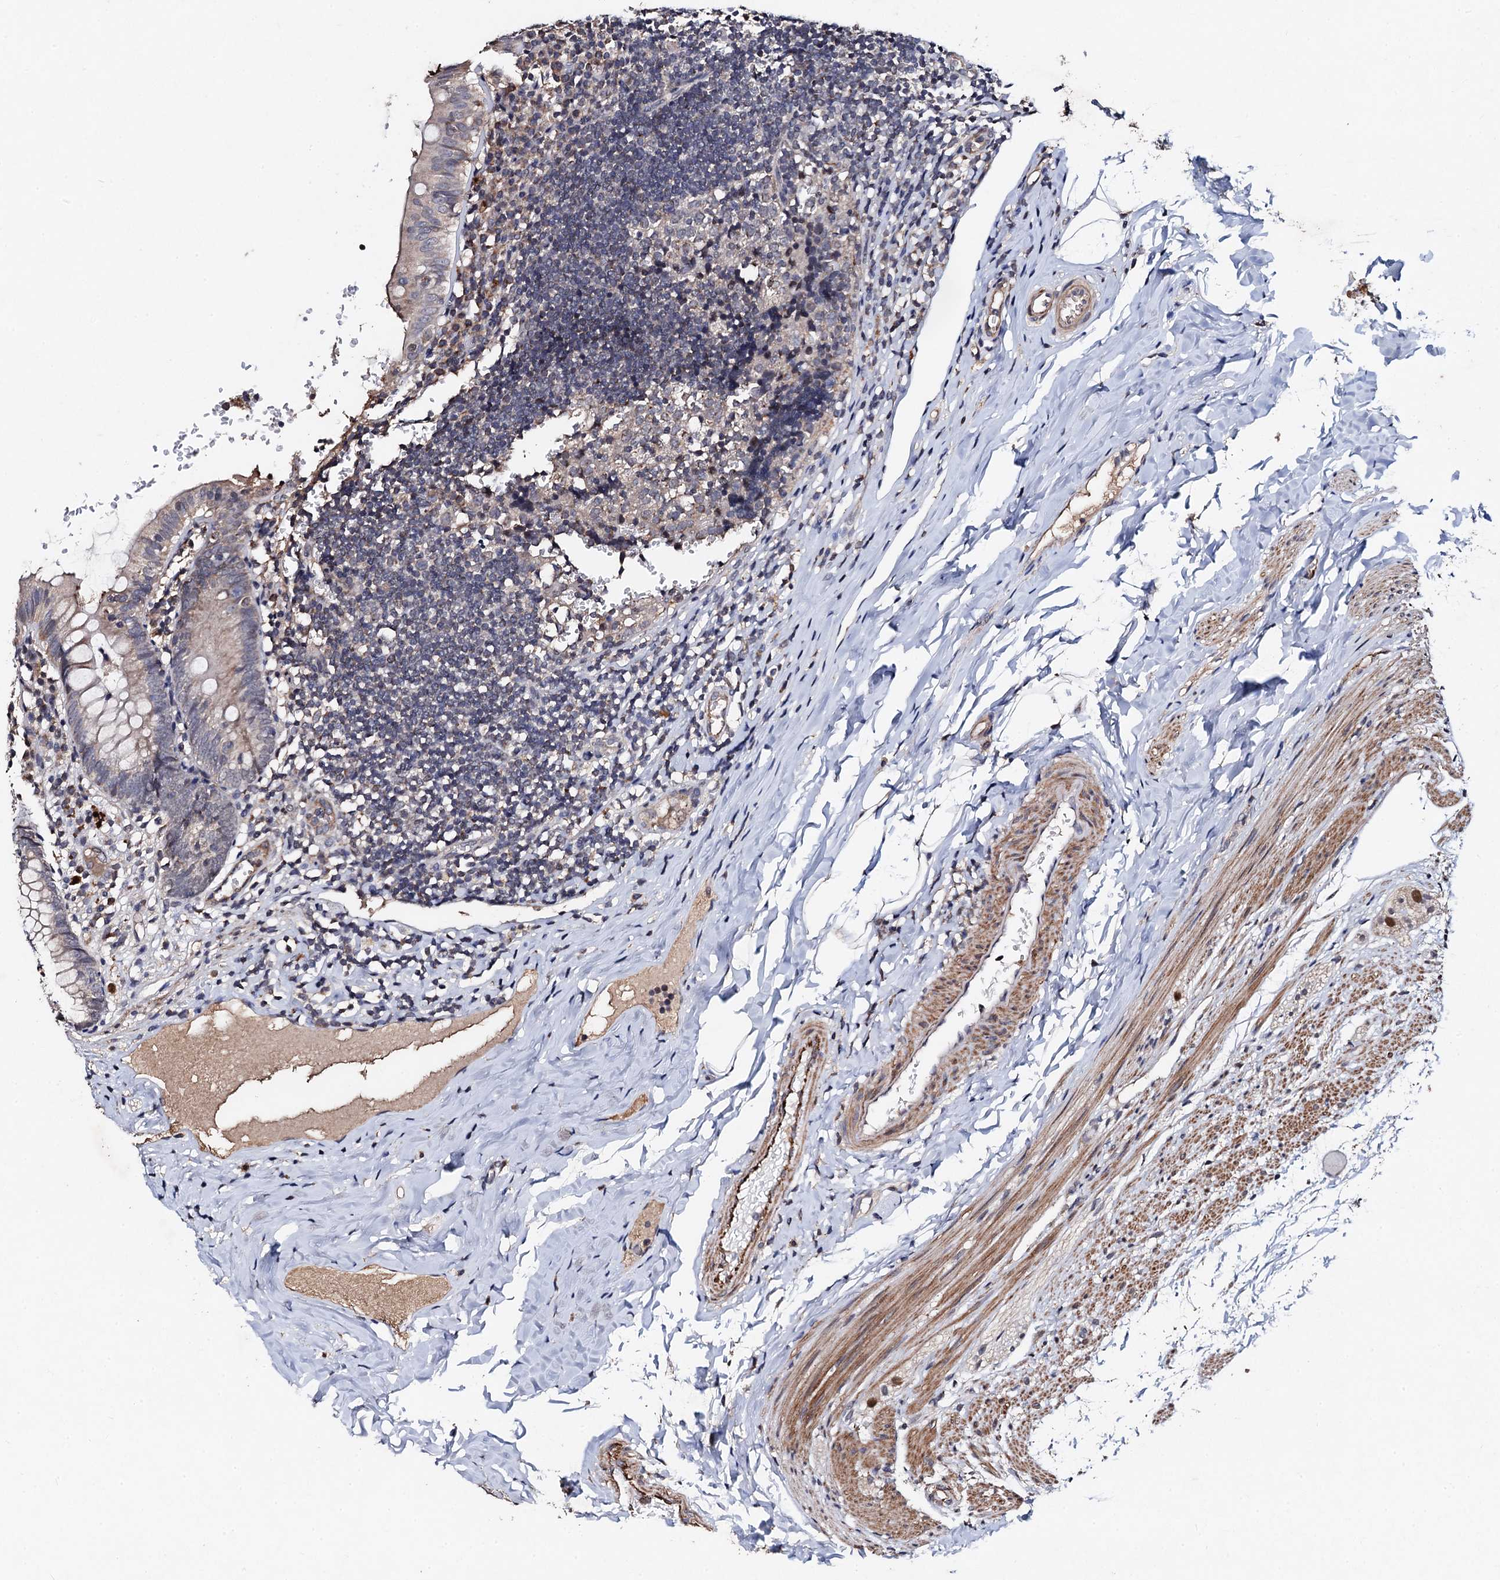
{"staining": {"intensity": "weak", "quantity": "25%-75%", "location": "cytoplasmic/membranous"}, "tissue": "appendix", "cell_type": "Glandular cells", "image_type": "normal", "snomed": [{"axis": "morphology", "description": "Normal tissue, NOS"}, {"axis": "topography", "description": "Appendix"}], "caption": "Protein staining of normal appendix demonstrates weak cytoplasmic/membranous staining in approximately 25%-75% of glandular cells. (DAB (3,3'-diaminobenzidine) = brown stain, brightfield microscopy at high magnification).", "gene": "PPTC7", "patient": {"sex": "male", "age": 8}}